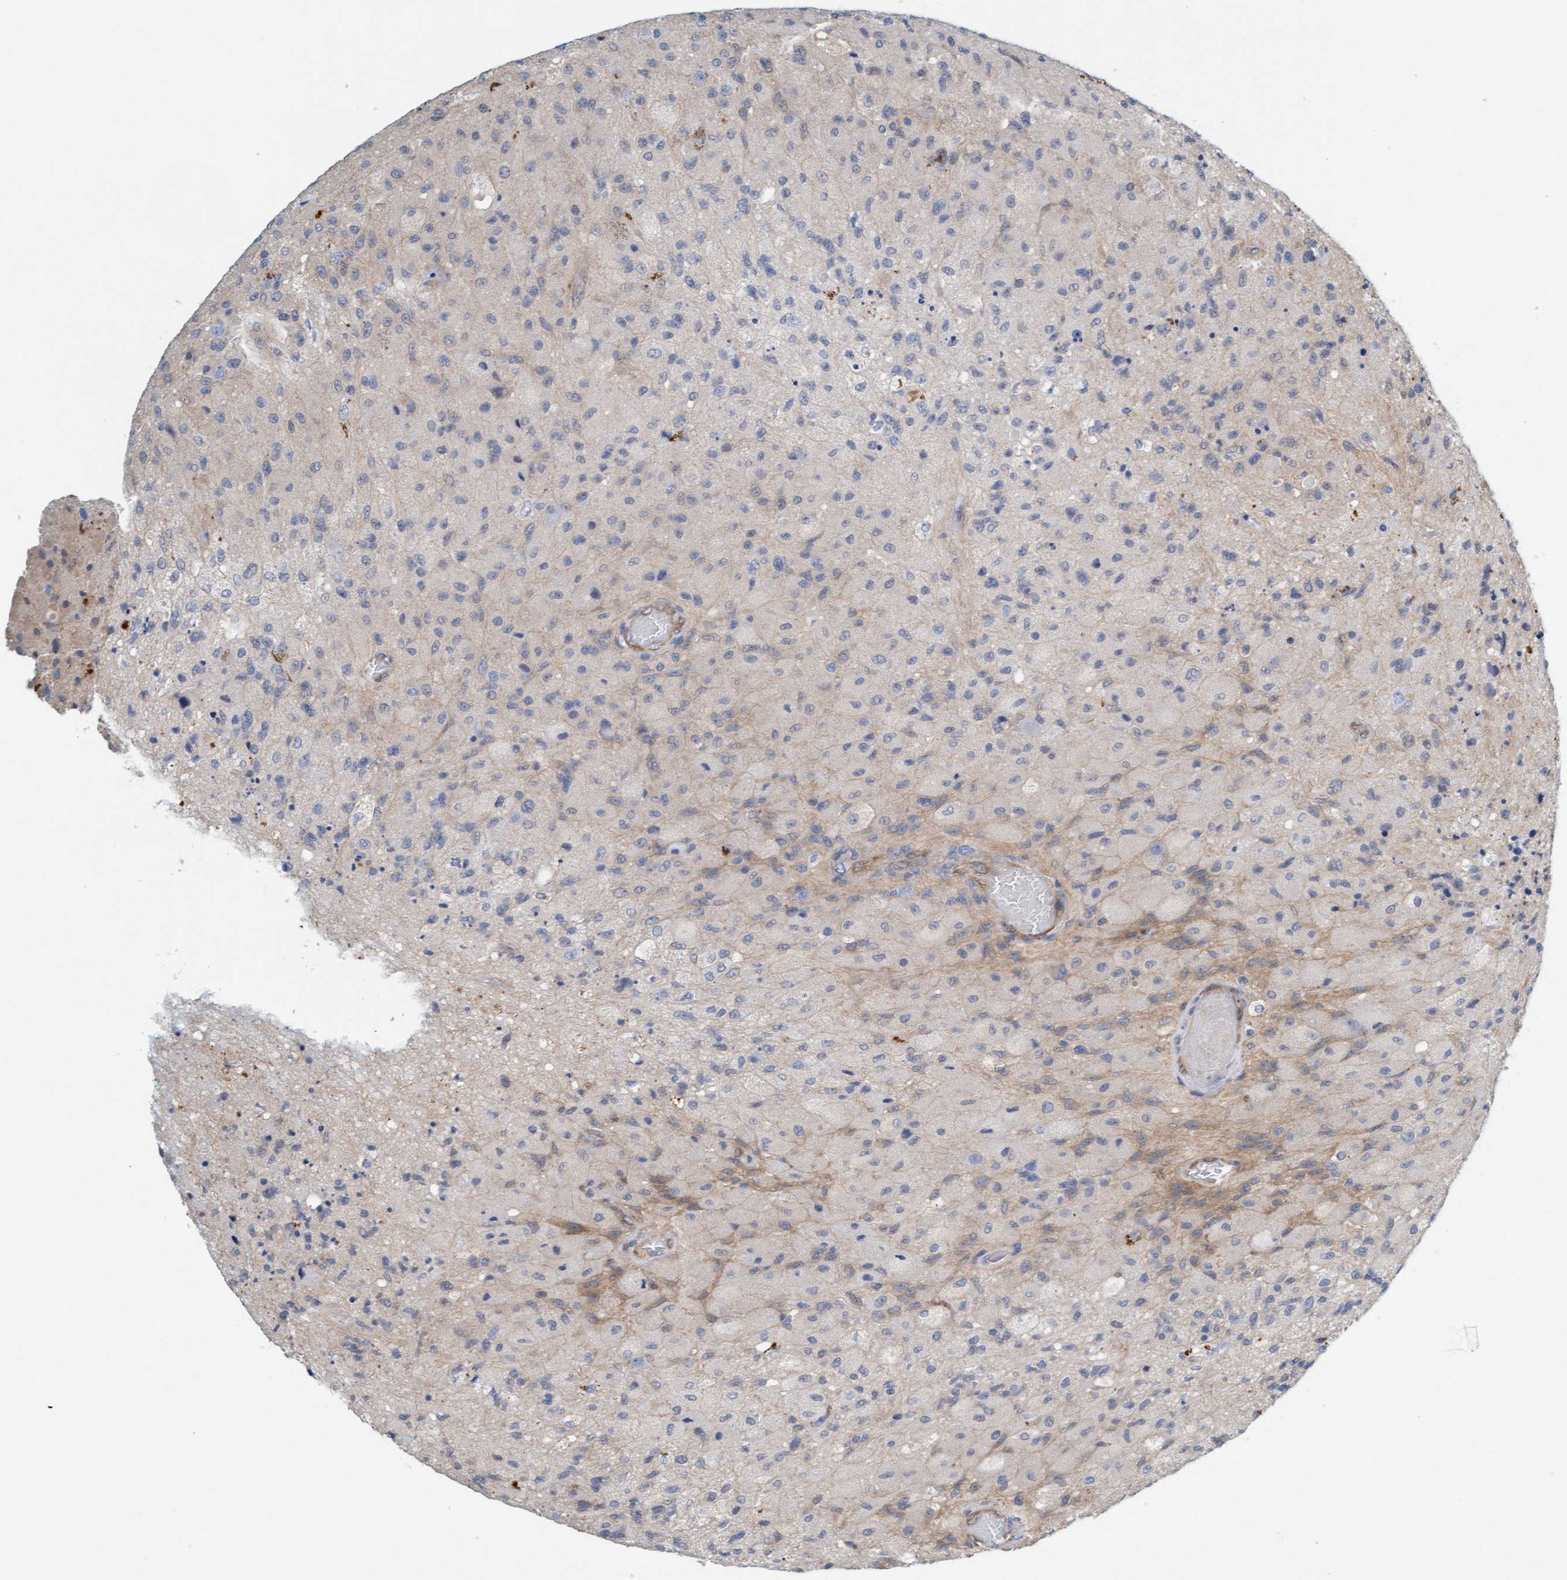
{"staining": {"intensity": "weak", "quantity": "<25%", "location": "cytoplasmic/membranous"}, "tissue": "glioma", "cell_type": "Tumor cells", "image_type": "cancer", "snomed": [{"axis": "morphology", "description": "Normal tissue, NOS"}, {"axis": "morphology", "description": "Glioma, malignant, High grade"}, {"axis": "topography", "description": "Cerebral cortex"}], "caption": "Tumor cells are negative for protein expression in human glioma. (DAB immunohistochemistry (IHC) visualized using brightfield microscopy, high magnification).", "gene": "PRKD2", "patient": {"sex": "male", "age": 77}}